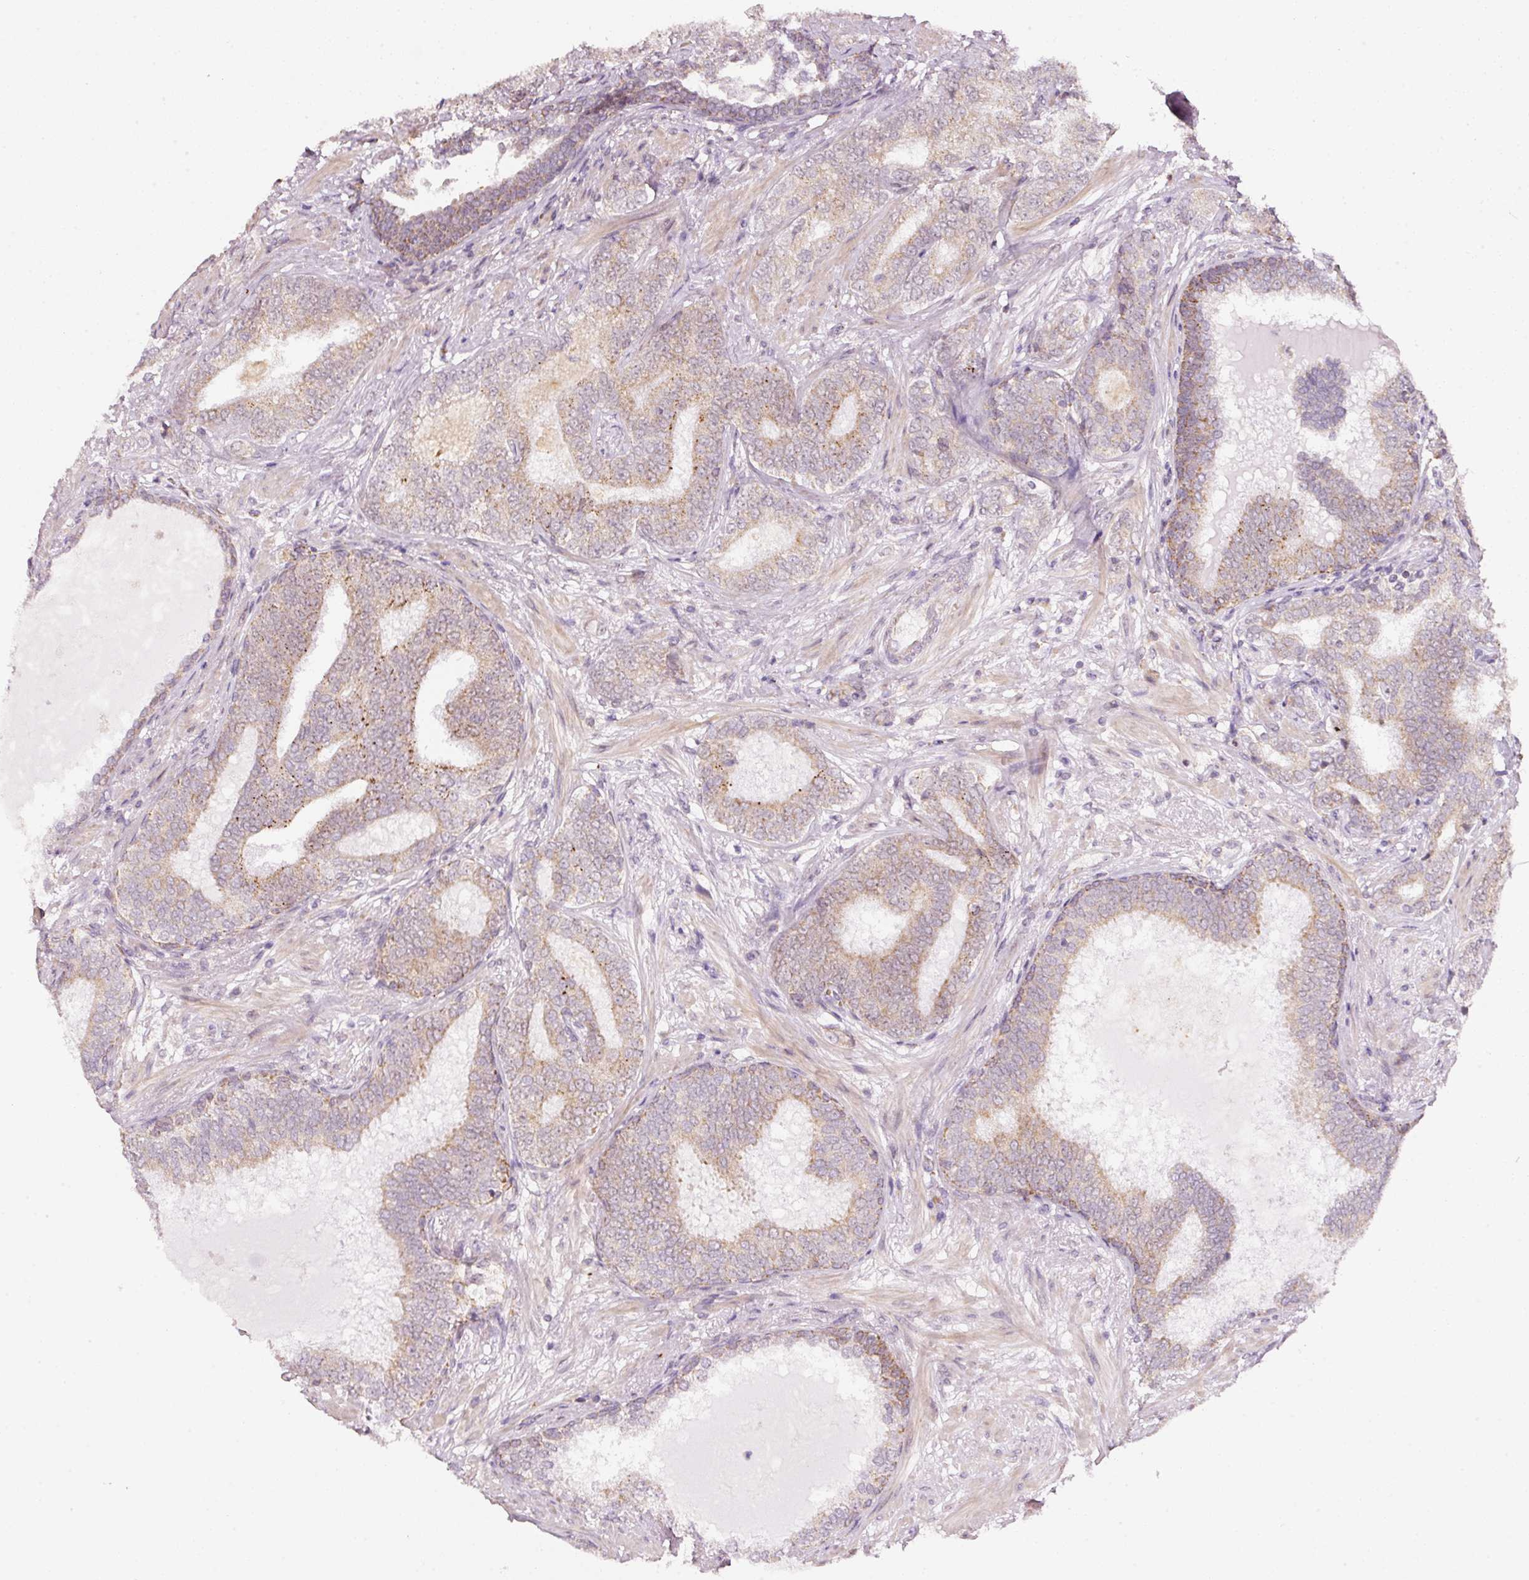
{"staining": {"intensity": "moderate", "quantity": "25%-75%", "location": "cytoplasmic/membranous"}, "tissue": "prostate cancer", "cell_type": "Tumor cells", "image_type": "cancer", "snomed": [{"axis": "morphology", "description": "Adenocarcinoma, High grade"}, {"axis": "topography", "description": "Prostate"}], "caption": "IHC photomicrograph of neoplastic tissue: high-grade adenocarcinoma (prostate) stained using immunohistochemistry shows medium levels of moderate protein expression localized specifically in the cytoplasmic/membranous of tumor cells, appearing as a cytoplasmic/membranous brown color.", "gene": "ZNF460", "patient": {"sex": "male", "age": 72}}